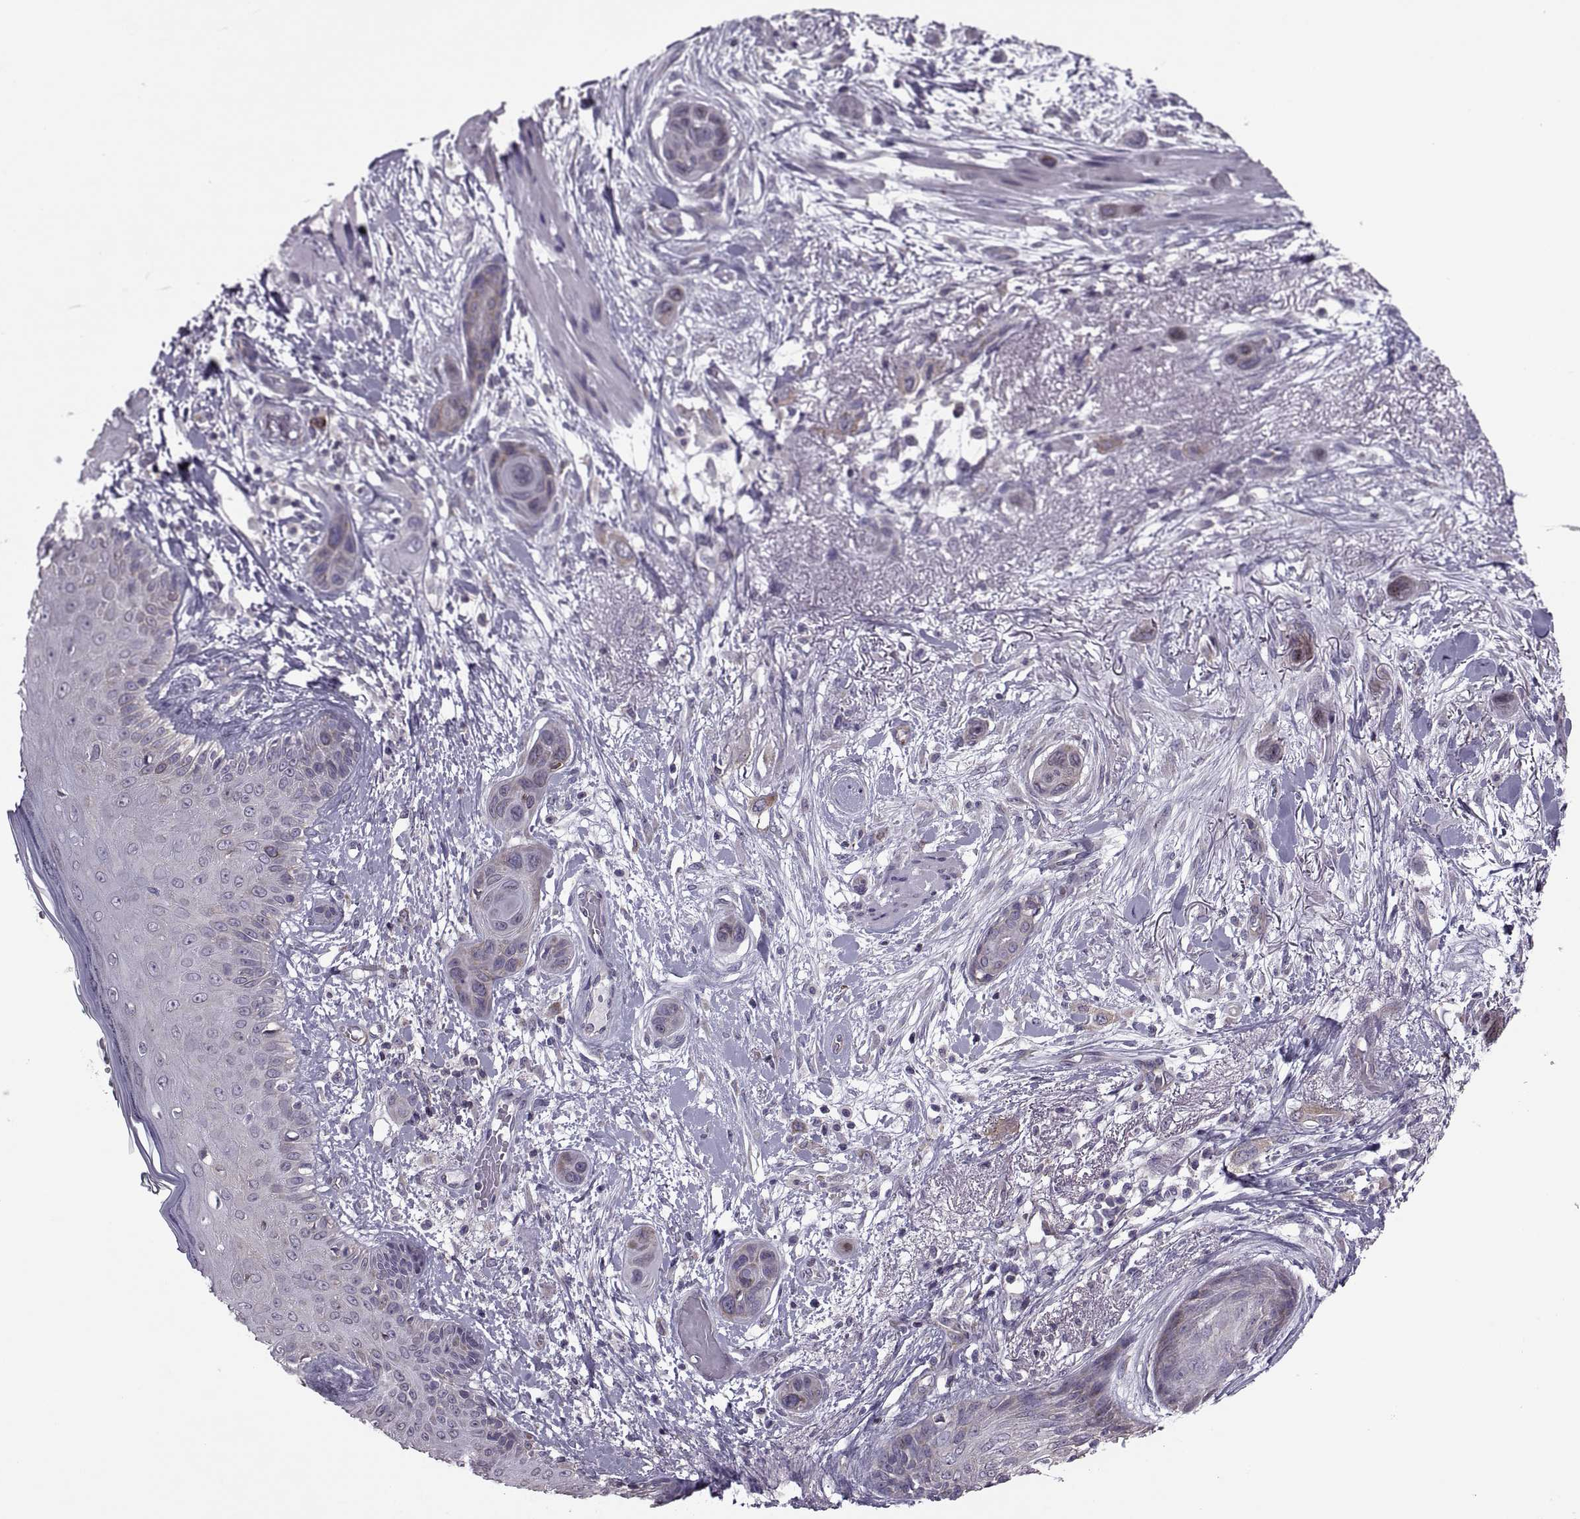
{"staining": {"intensity": "moderate", "quantity": "<25%", "location": "cytoplasmic/membranous"}, "tissue": "skin cancer", "cell_type": "Tumor cells", "image_type": "cancer", "snomed": [{"axis": "morphology", "description": "Squamous cell carcinoma, NOS"}, {"axis": "topography", "description": "Skin"}], "caption": "Immunohistochemistry histopathology image of human skin cancer (squamous cell carcinoma) stained for a protein (brown), which reveals low levels of moderate cytoplasmic/membranous expression in approximately <25% of tumor cells.", "gene": "PABPC1", "patient": {"sex": "male", "age": 79}}